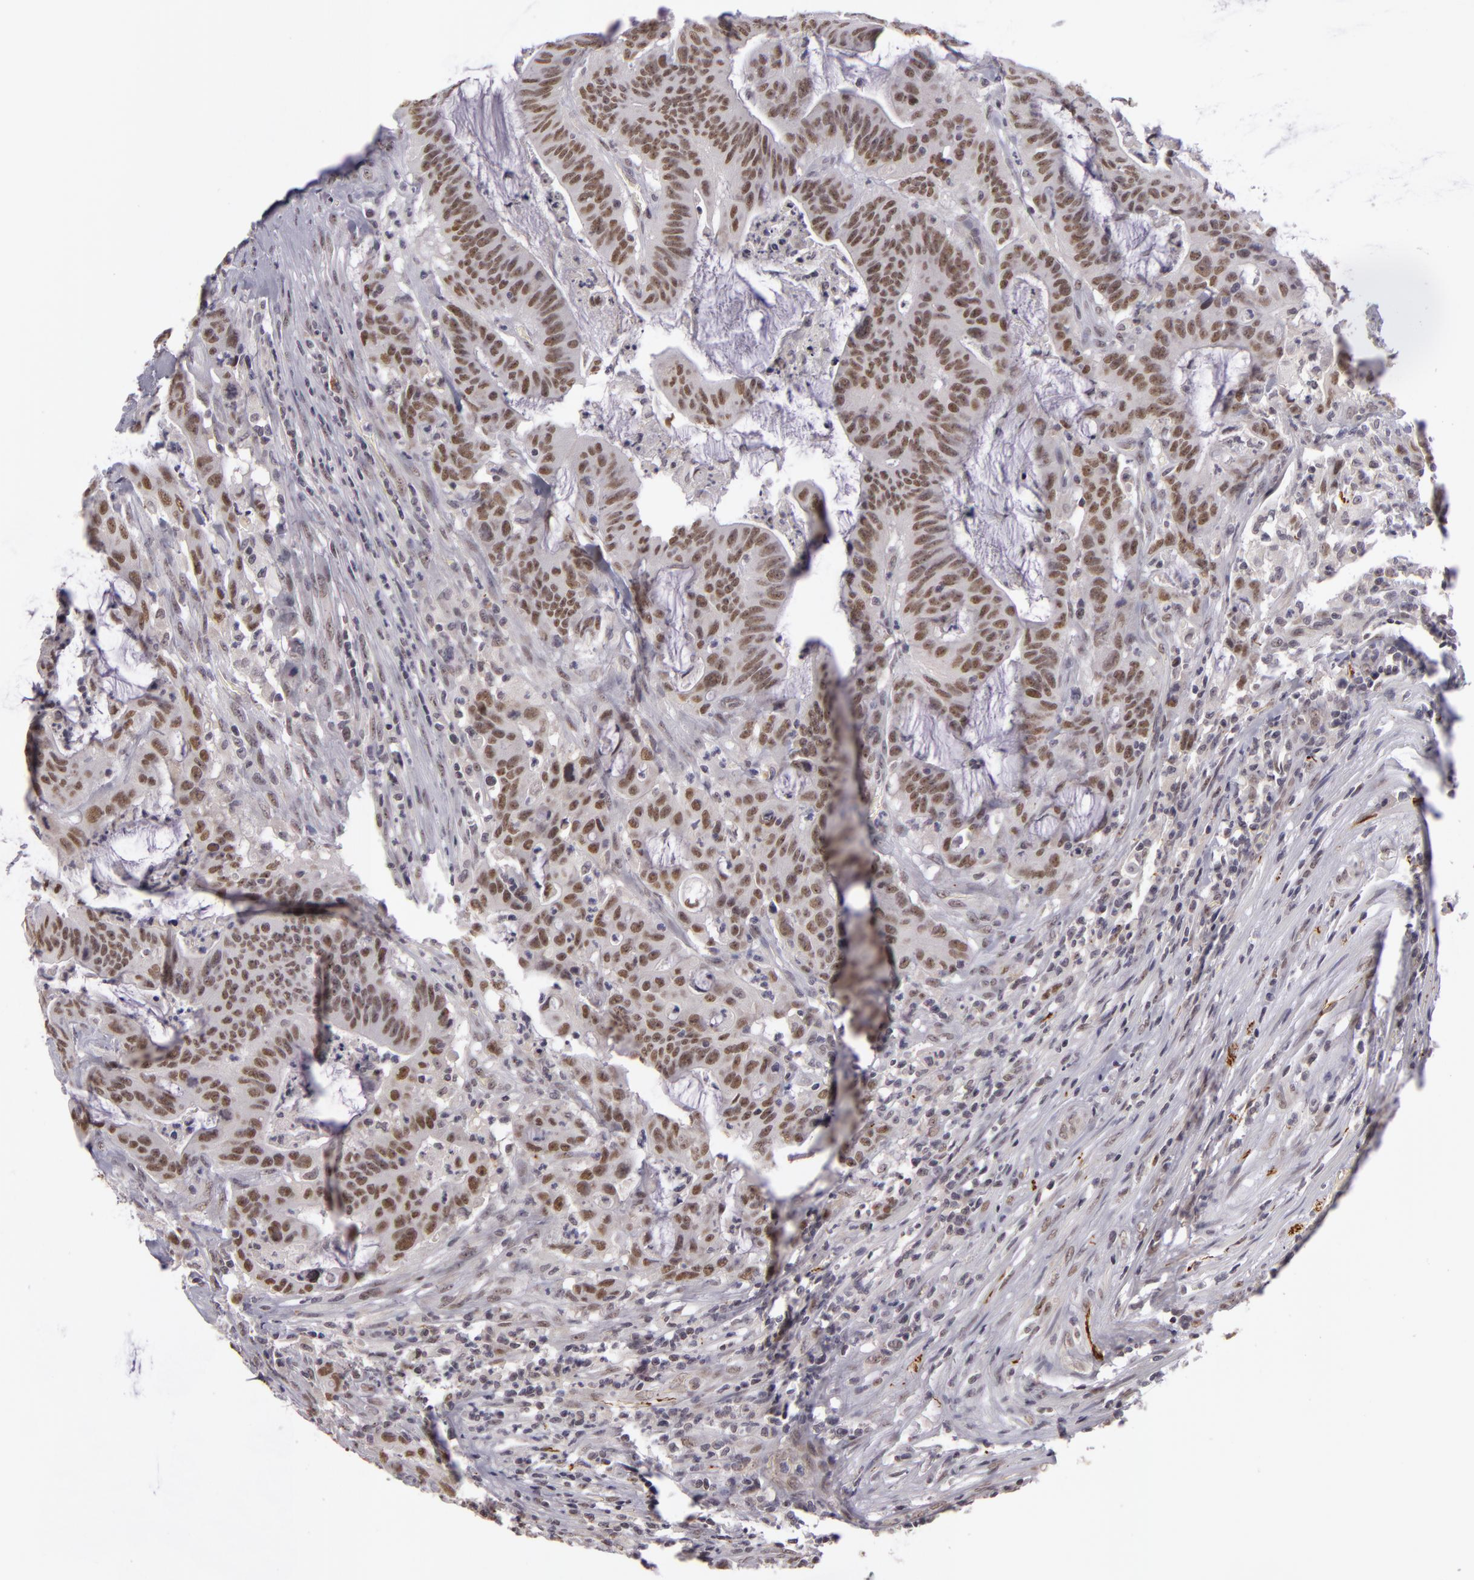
{"staining": {"intensity": "weak", "quantity": ">75%", "location": "nuclear"}, "tissue": "colorectal cancer", "cell_type": "Tumor cells", "image_type": "cancer", "snomed": [{"axis": "morphology", "description": "Adenocarcinoma, NOS"}, {"axis": "topography", "description": "Colon"}], "caption": "Colorectal cancer (adenocarcinoma) tissue shows weak nuclear positivity in approximately >75% of tumor cells, visualized by immunohistochemistry. Immunohistochemistry (ihc) stains the protein in brown and the nuclei are stained blue.", "gene": "RRP7A", "patient": {"sex": "male", "age": 54}}